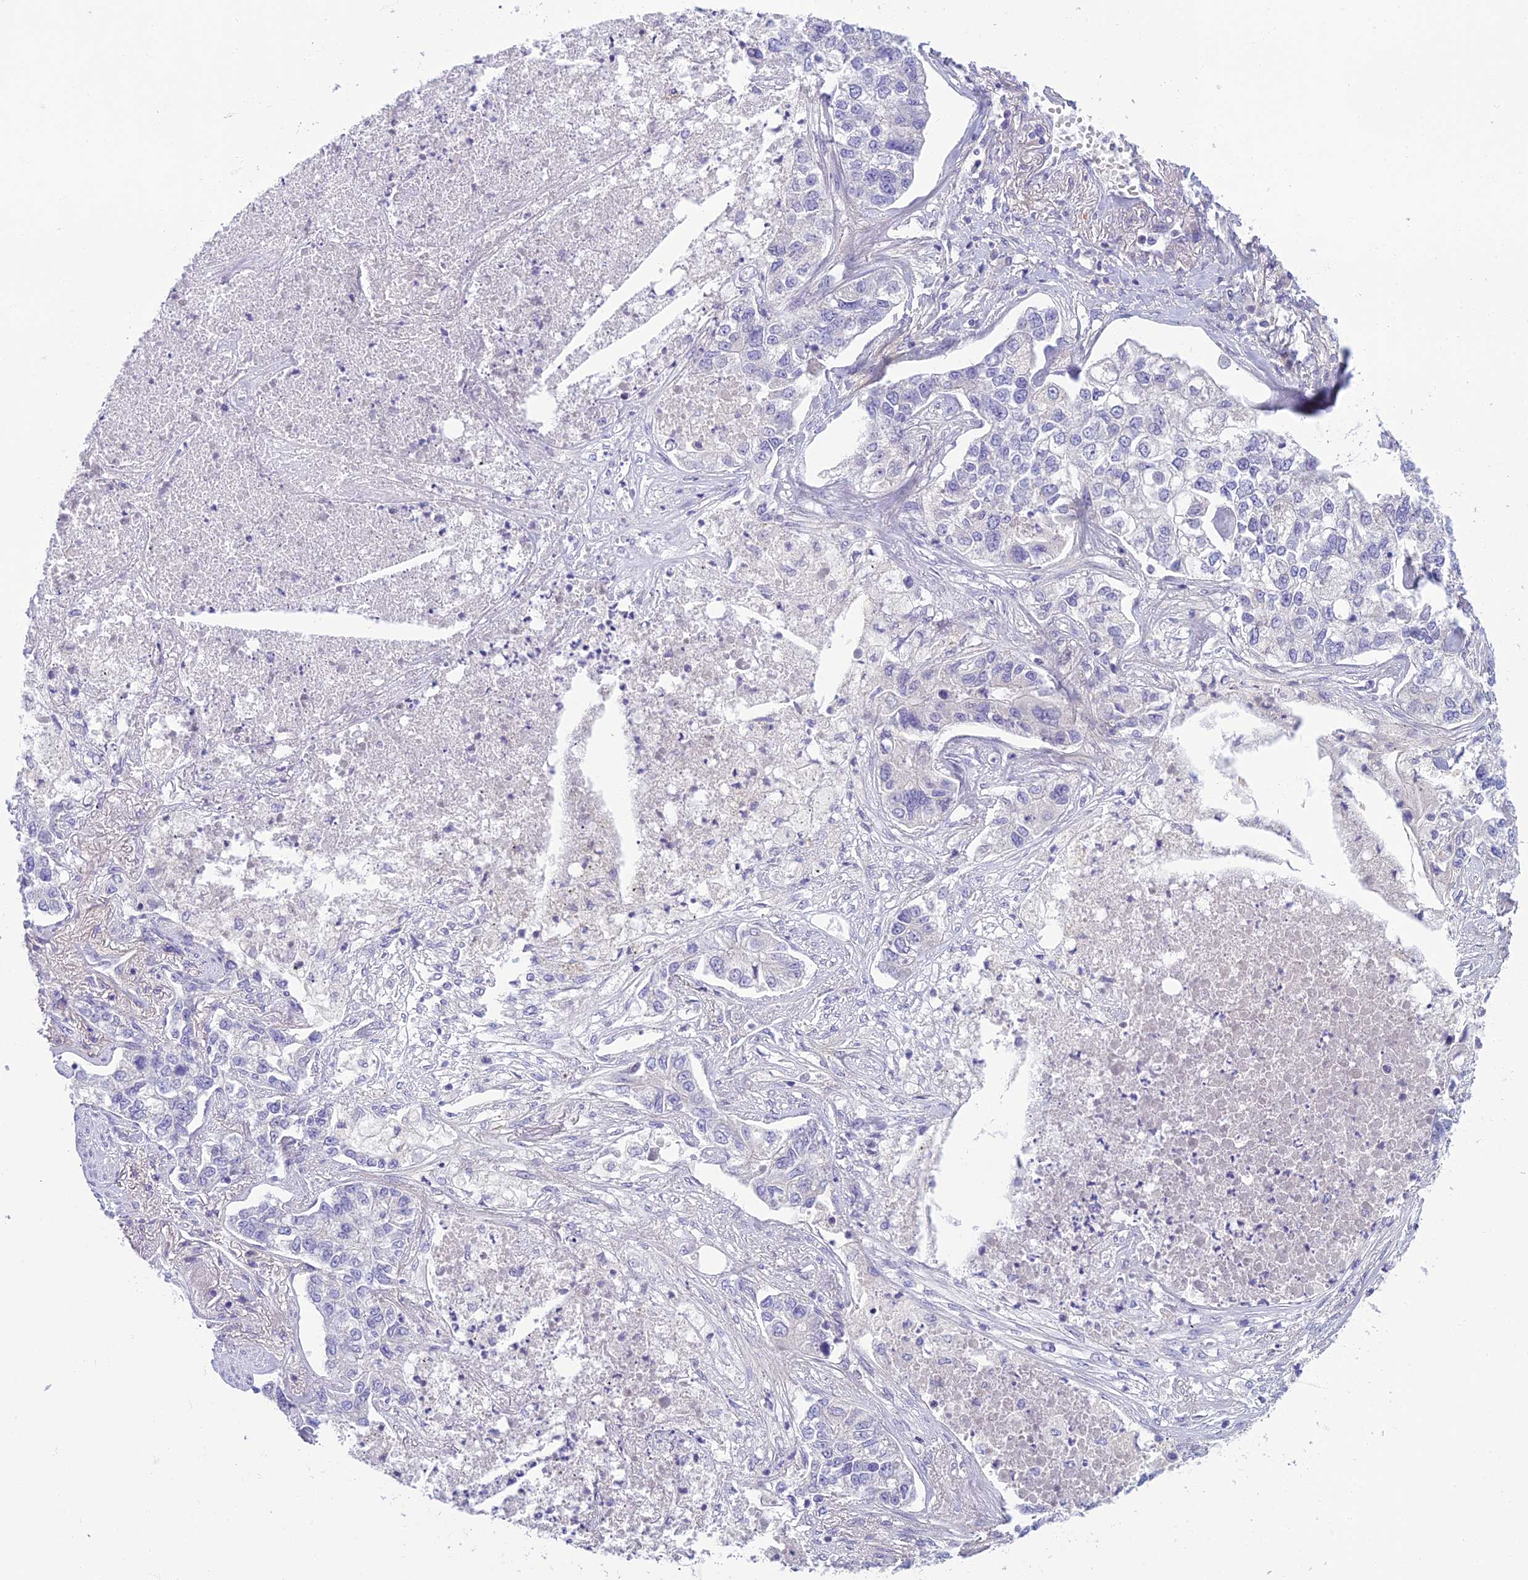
{"staining": {"intensity": "negative", "quantity": "none", "location": "none"}, "tissue": "lung cancer", "cell_type": "Tumor cells", "image_type": "cancer", "snomed": [{"axis": "morphology", "description": "Adenocarcinoma, NOS"}, {"axis": "topography", "description": "Lung"}], "caption": "Immunohistochemistry (IHC) micrograph of neoplastic tissue: lung adenocarcinoma stained with DAB reveals no significant protein staining in tumor cells.", "gene": "SLC25A41", "patient": {"sex": "male", "age": 49}}